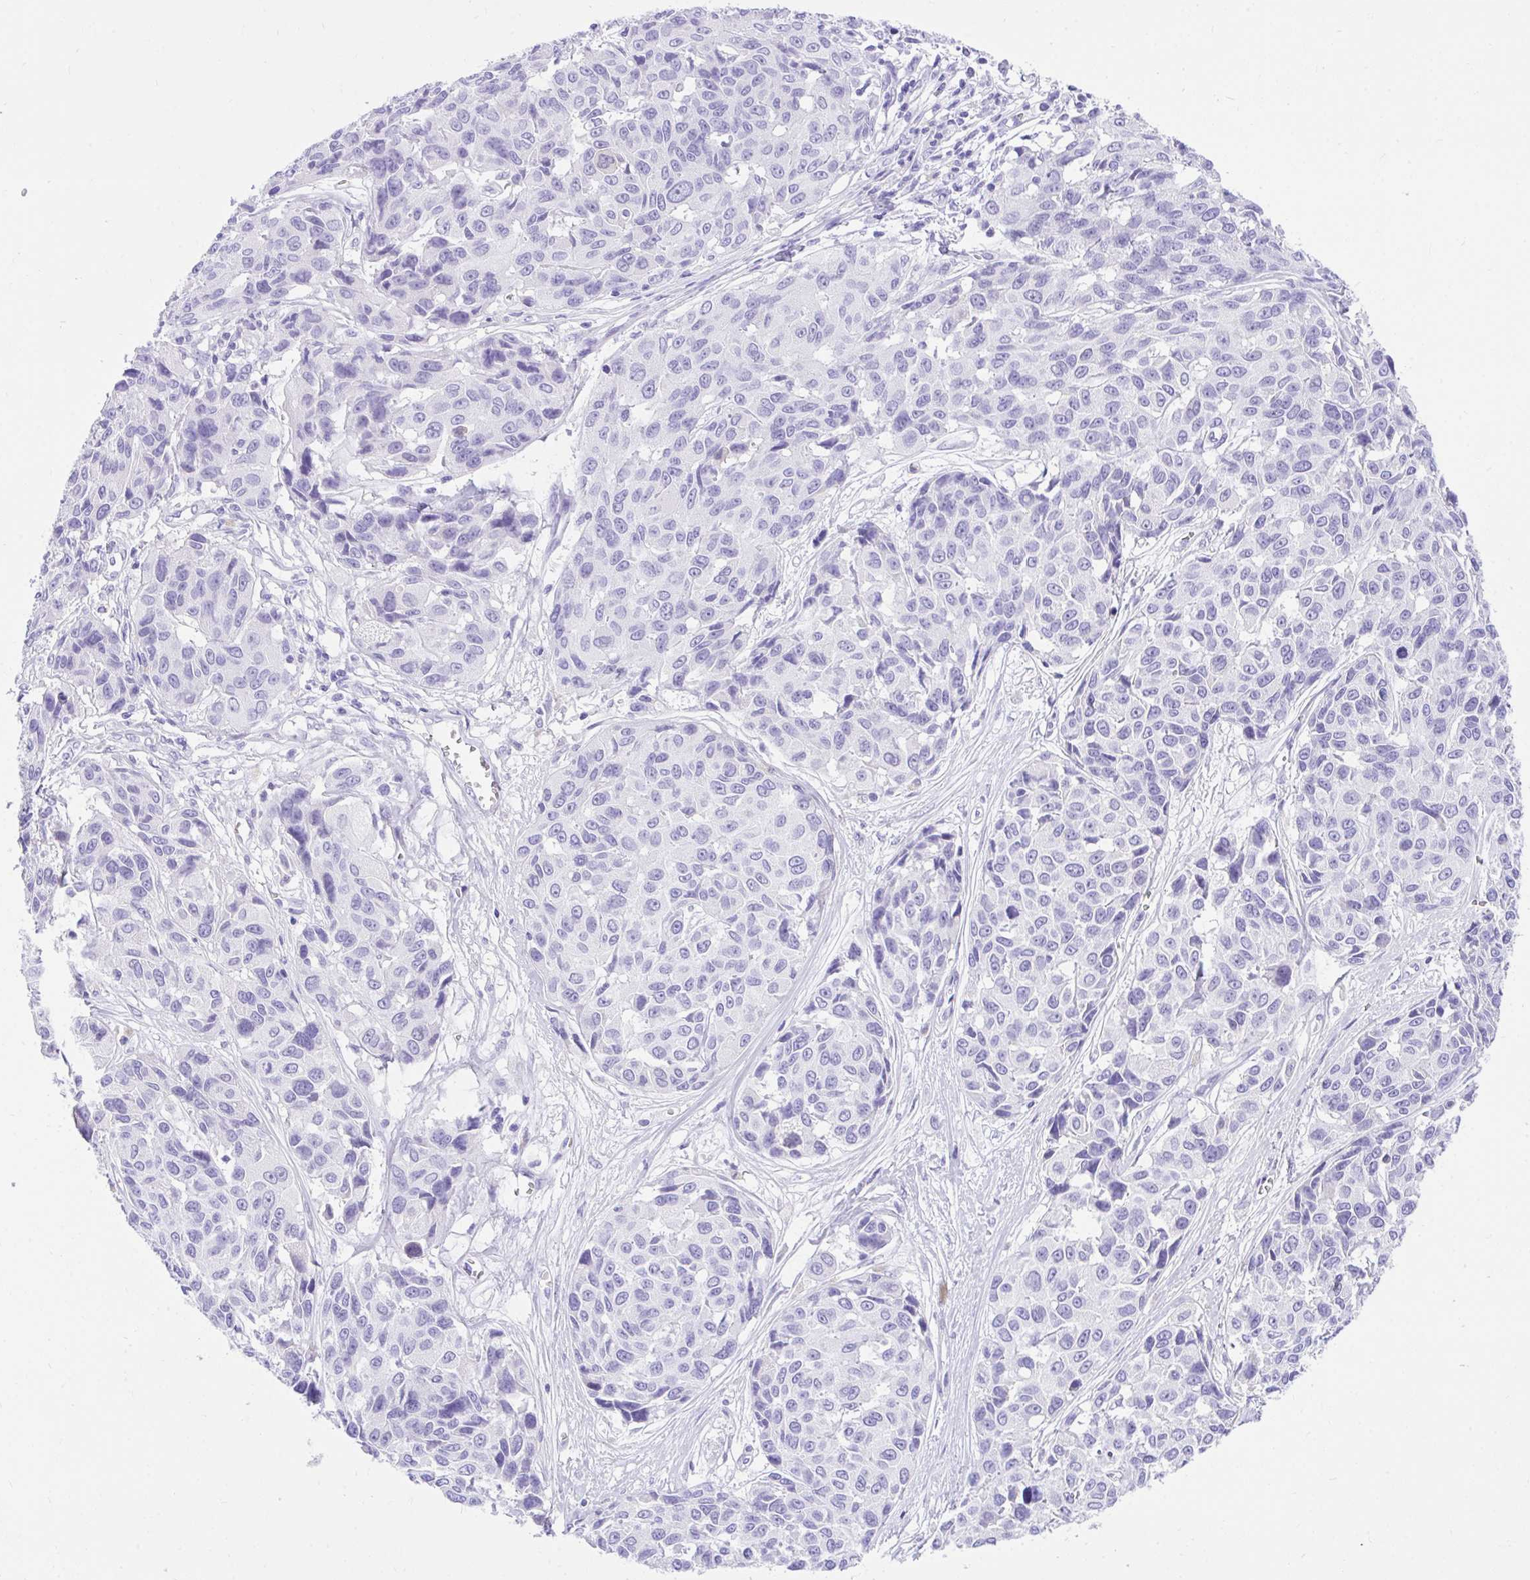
{"staining": {"intensity": "negative", "quantity": "none", "location": "none"}, "tissue": "melanoma", "cell_type": "Tumor cells", "image_type": "cancer", "snomed": [{"axis": "morphology", "description": "Malignant melanoma, NOS"}, {"axis": "topography", "description": "Skin"}], "caption": "This histopathology image is of malignant melanoma stained with IHC to label a protein in brown with the nuclei are counter-stained blue. There is no positivity in tumor cells.", "gene": "KCNN4", "patient": {"sex": "female", "age": 66}}